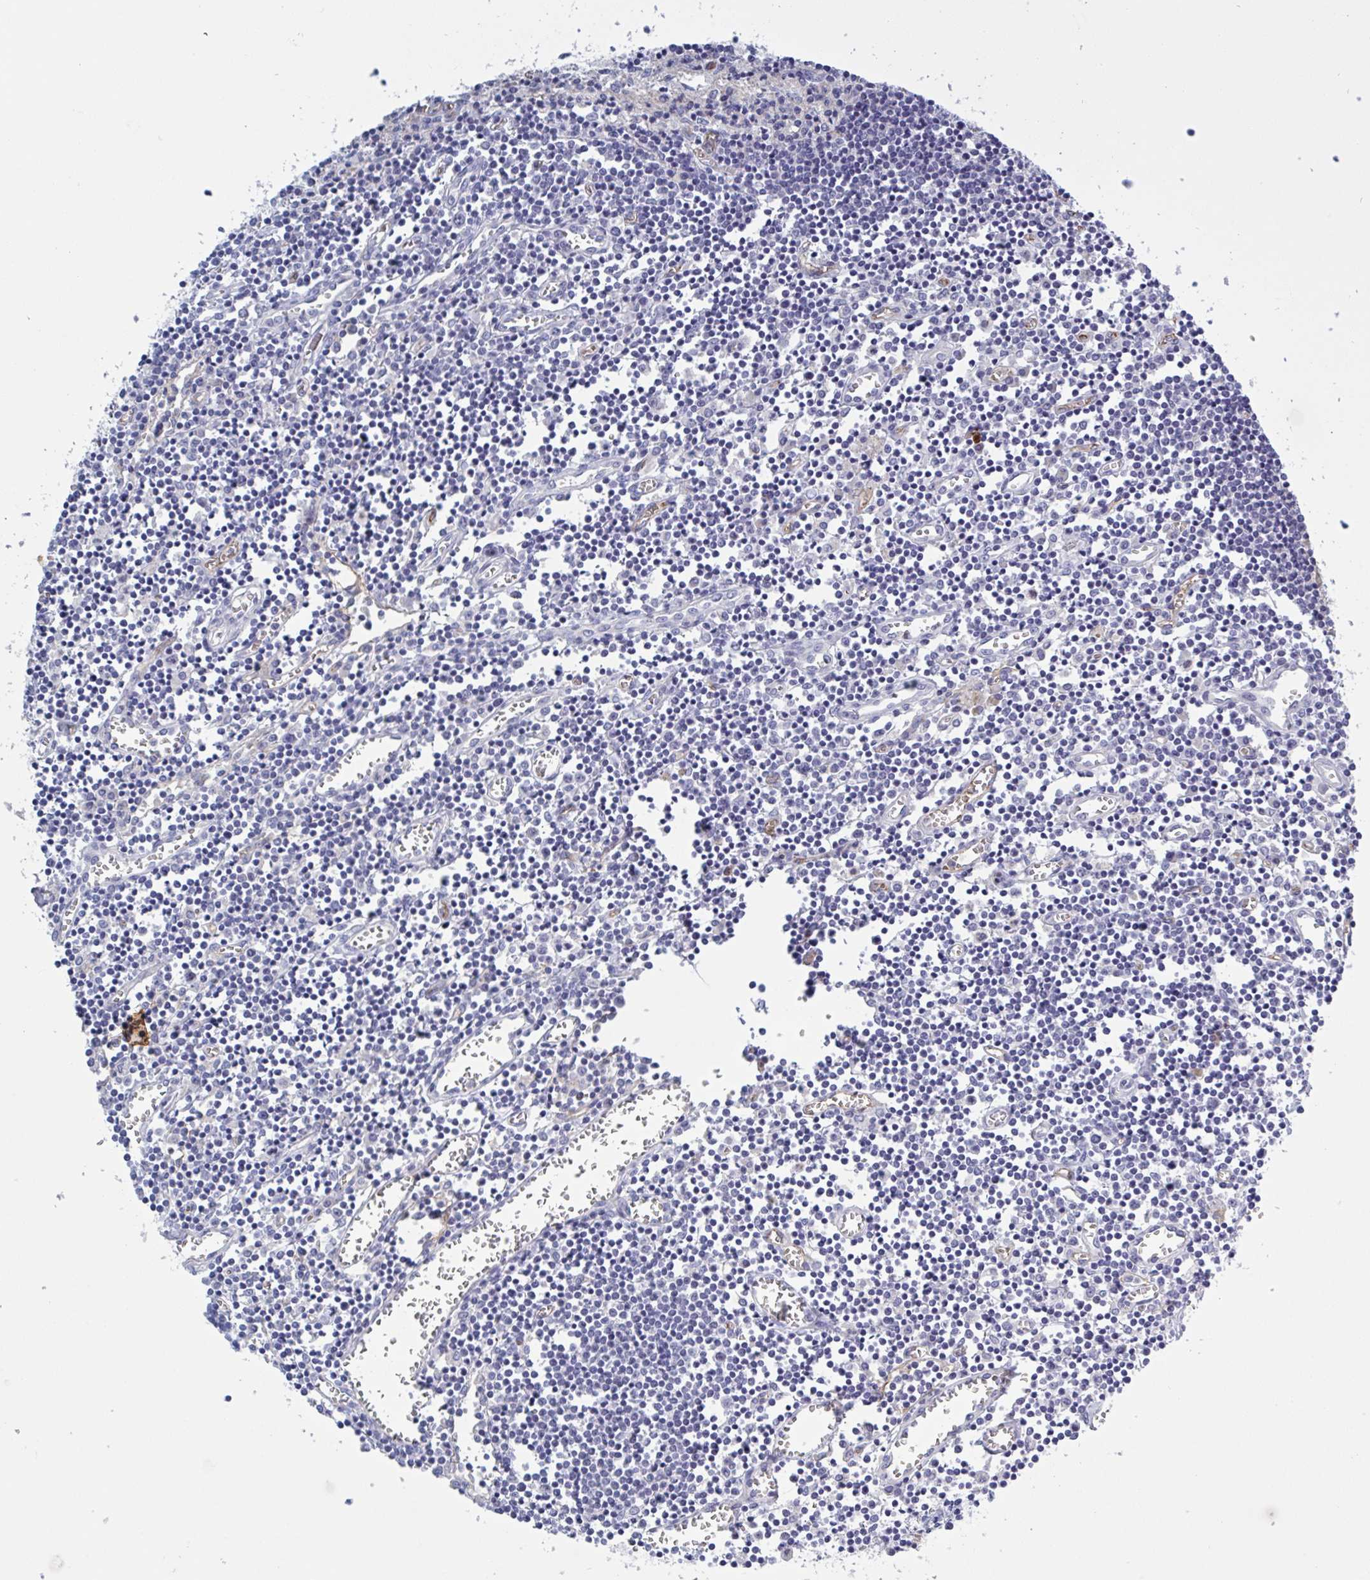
{"staining": {"intensity": "negative", "quantity": "none", "location": "none"}, "tissue": "lymph node", "cell_type": "Germinal center cells", "image_type": "normal", "snomed": [{"axis": "morphology", "description": "Normal tissue, NOS"}, {"axis": "topography", "description": "Lymph node"}], "caption": "Histopathology image shows no protein staining in germinal center cells of benign lymph node.", "gene": "ST14", "patient": {"sex": "male", "age": 66}}